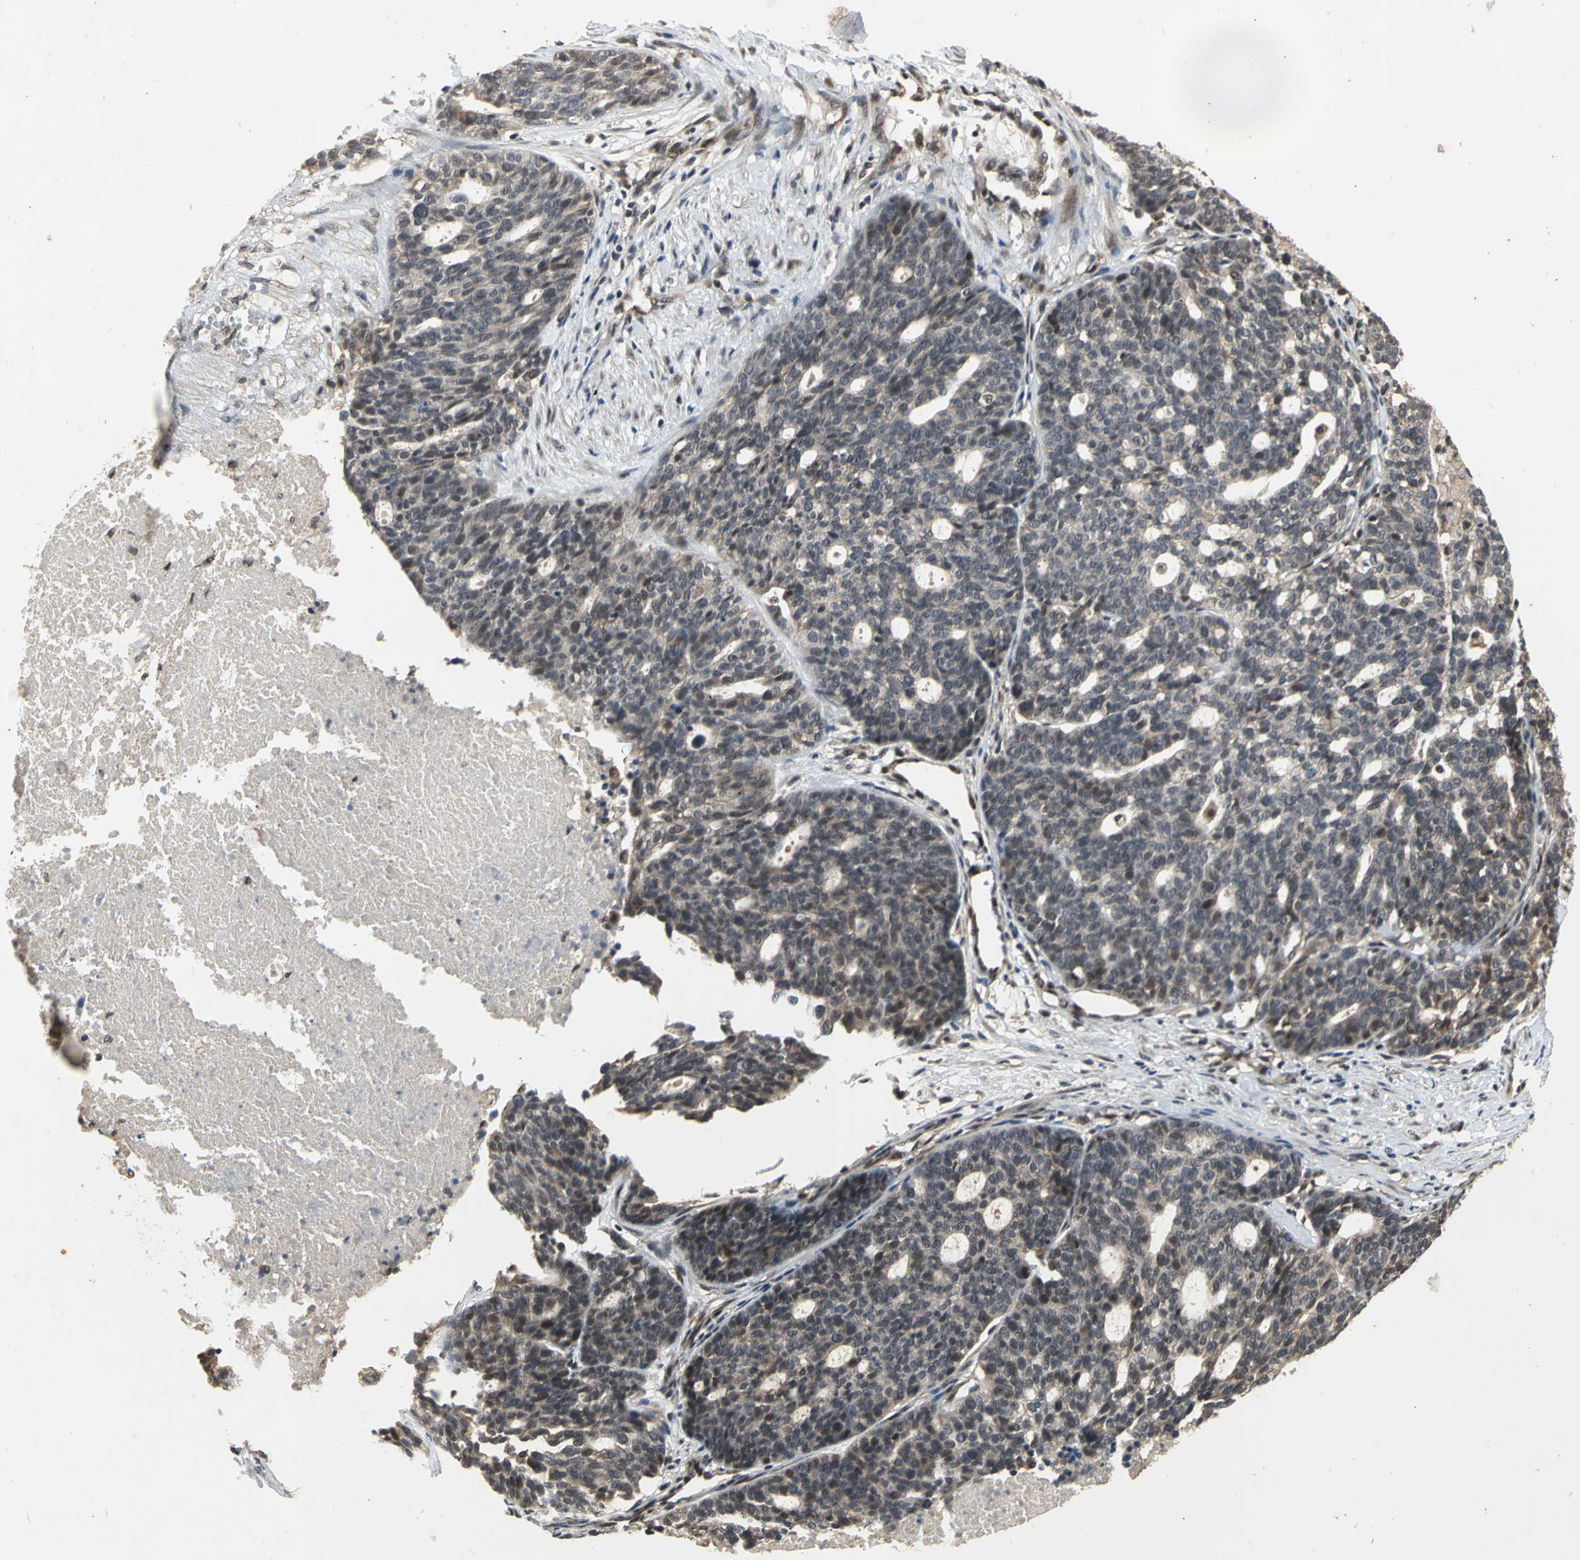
{"staining": {"intensity": "weak", "quantity": "<25%", "location": "cytoplasmic/membranous"}, "tissue": "ovarian cancer", "cell_type": "Tumor cells", "image_type": "cancer", "snomed": [{"axis": "morphology", "description": "Cystadenocarcinoma, serous, NOS"}, {"axis": "topography", "description": "Ovary"}], "caption": "Ovarian cancer was stained to show a protein in brown. There is no significant expression in tumor cells.", "gene": "NOTCH3", "patient": {"sex": "female", "age": 59}}